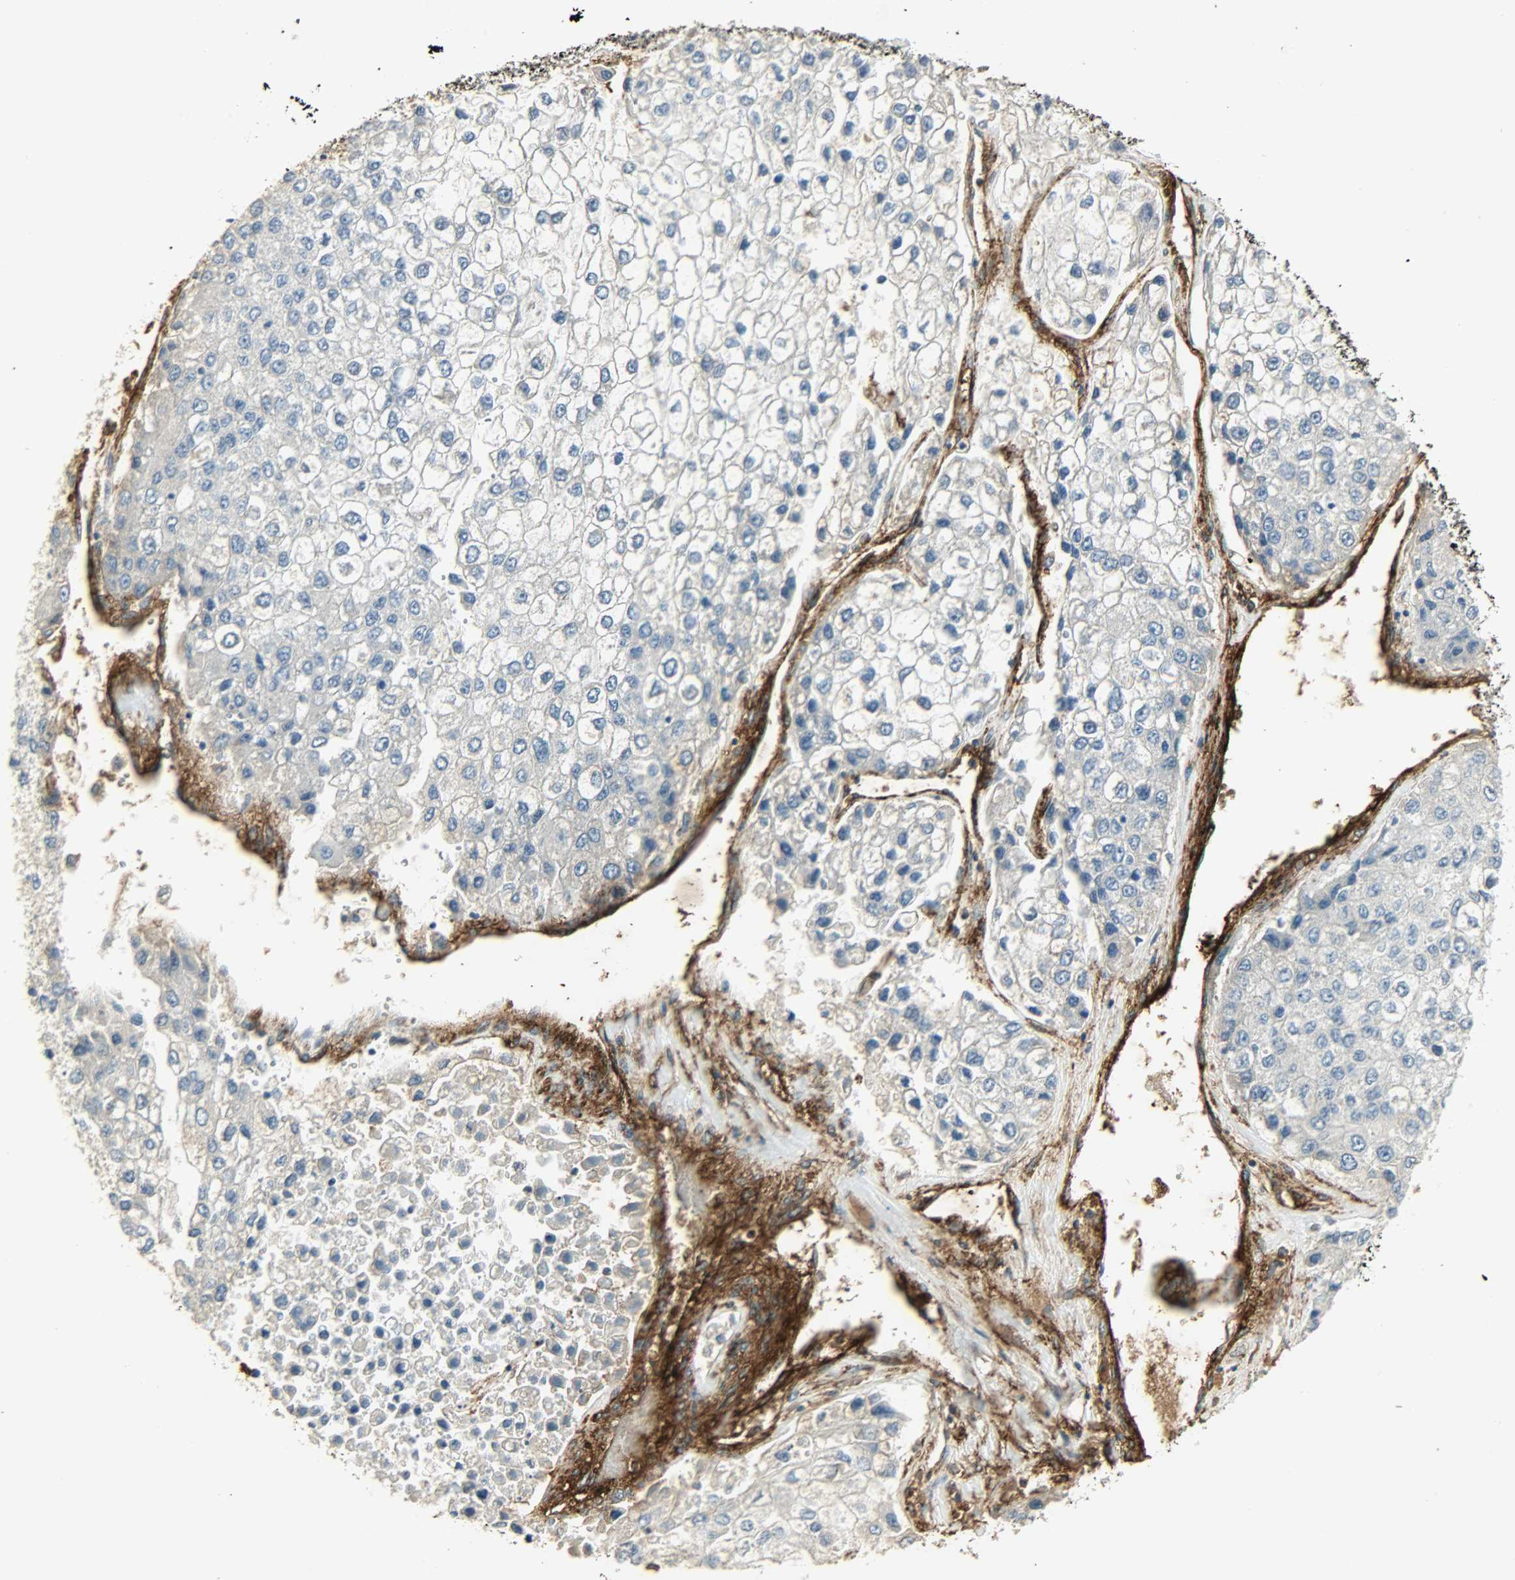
{"staining": {"intensity": "negative", "quantity": "none", "location": "none"}, "tissue": "liver cancer", "cell_type": "Tumor cells", "image_type": "cancer", "snomed": [{"axis": "morphology", "description": "Carcinoma, Hepatocellular, NOS"}, {"axis": "topography", "description": "Liver"}], "caption": "Tumor cells are negative for brown protein staining in hepatocellular carcinoma (liver).", "gene": "ENPEP", "patient": {"sex": "female", "age": 66}}